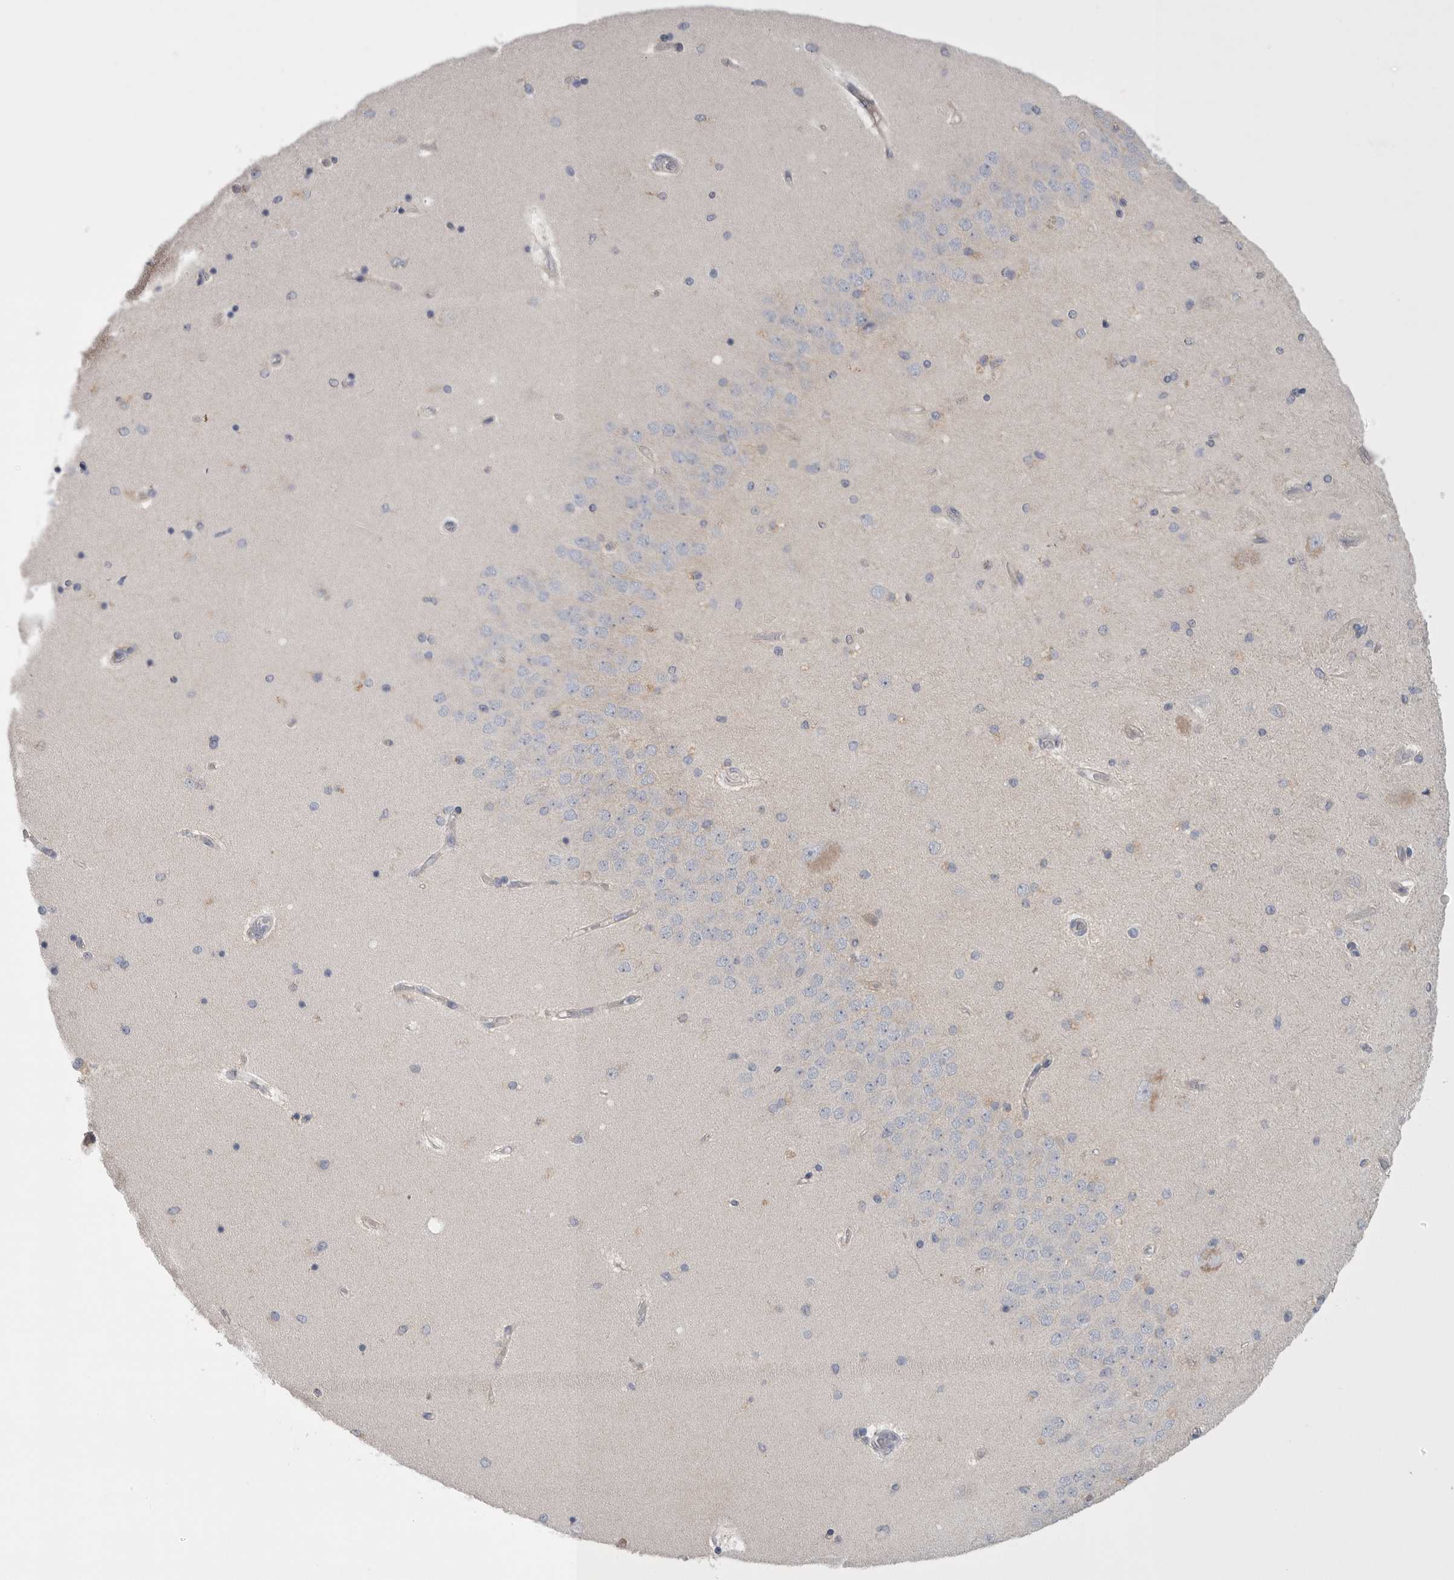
{"staining": {"intensity": "weak", "quantity": "<25%", "location": "cytoplasmic/membranous"}, "tissue": "hippocampus", "cell_type": "Glial cells", "image_type": "normal", "snomed": [{"axis": "morphology", "description": "Normal tissue, NOS"}, {"axis": "topography", "description": "Hippocampus"}], "caption": "Normal hippocampus was stained to show a protein in brown. There is no significant positivity in glial cells. The staining was performed using DAB (3,3'-diaminobenzidine) to visualize the protein expression in brown, while the nuclei were stained in blue with hematoxylin (Magnification: 20x).", "gene": "CCDC126", "patient": {"sex": "female", "age": 54}}